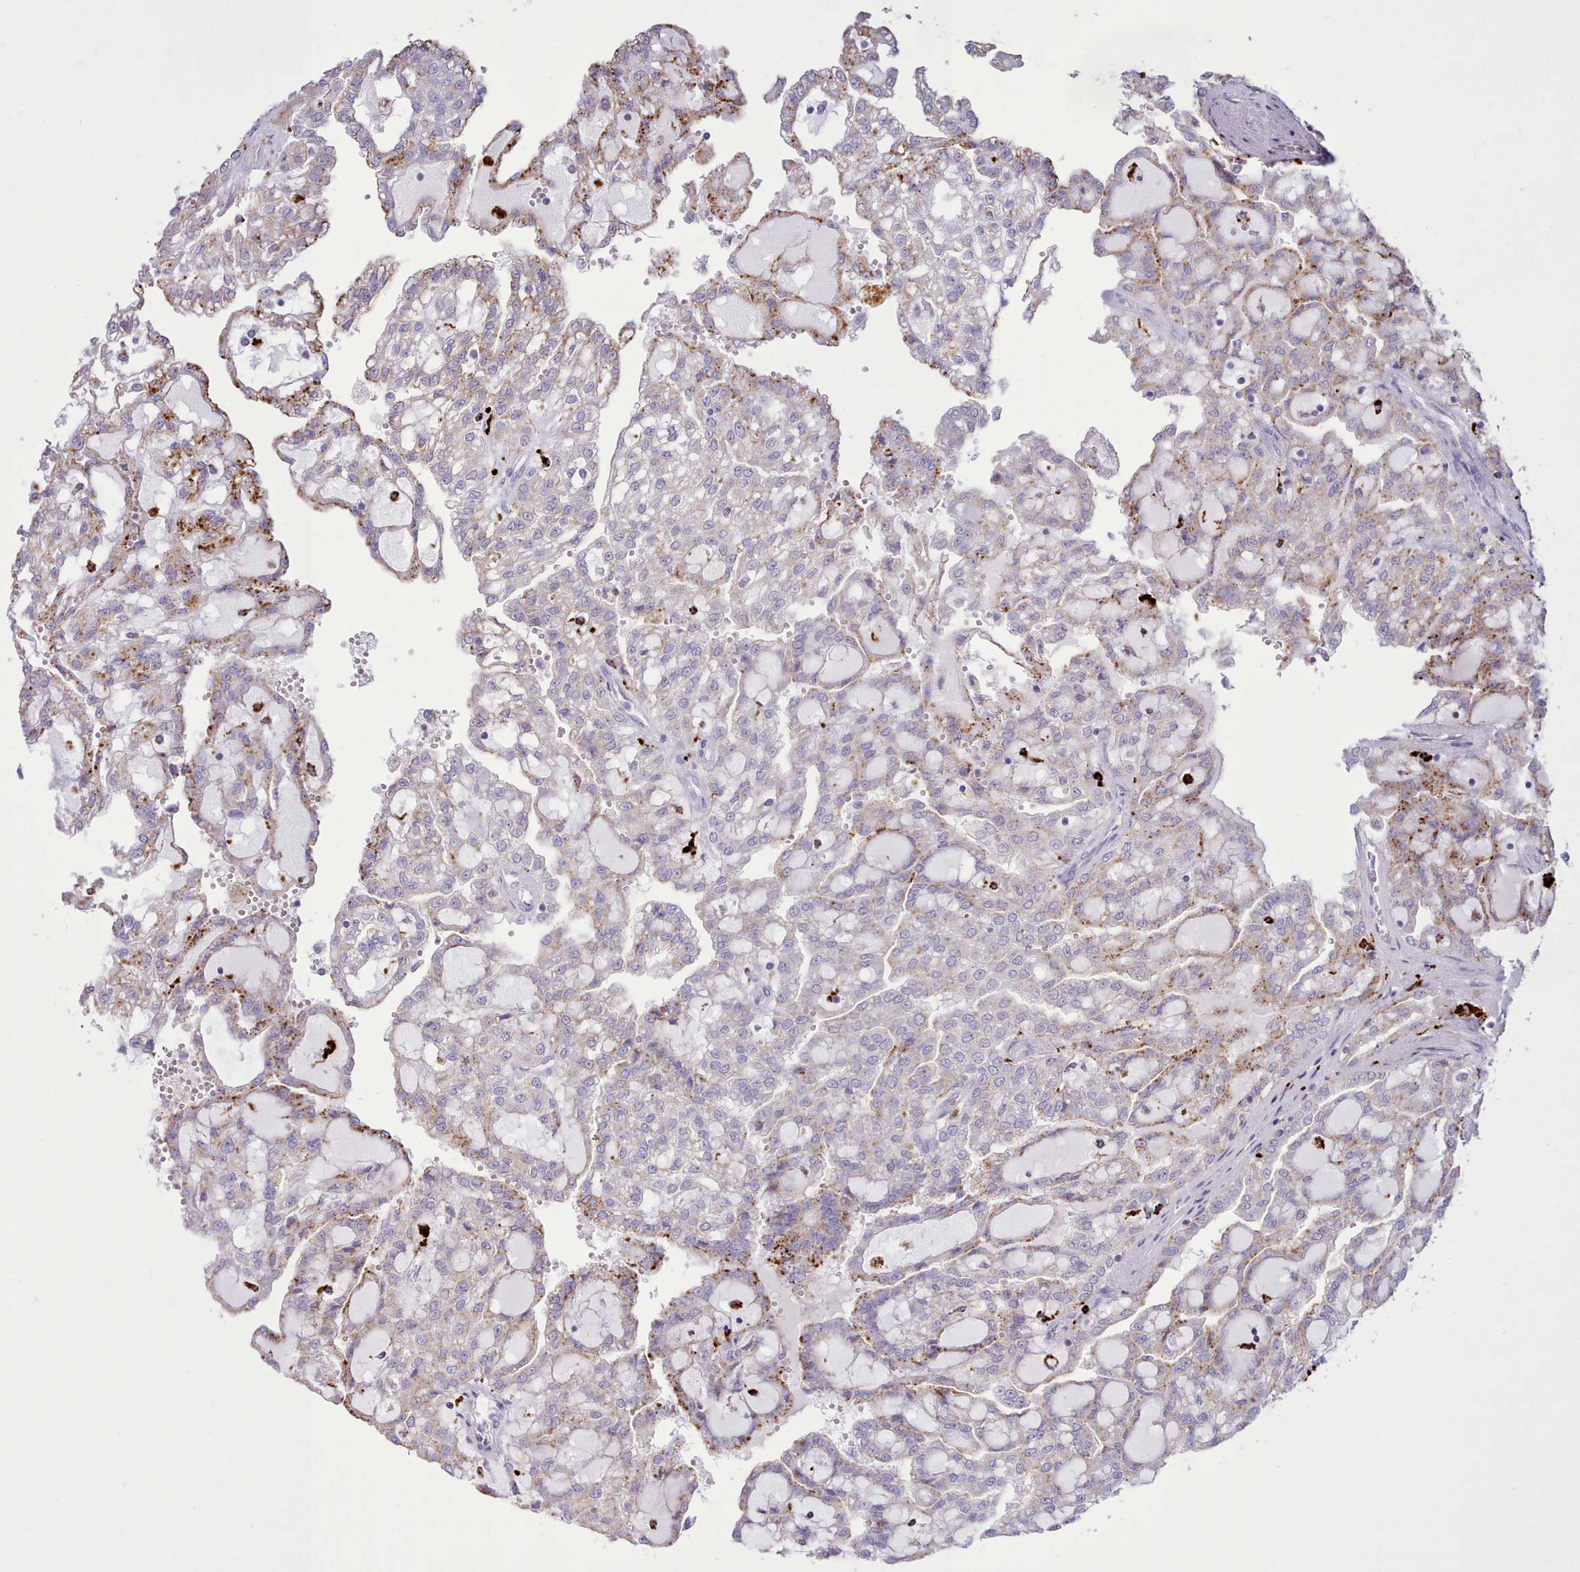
{"staining": {"intensity": "moderate", "quantity": "25%-75%", "location": "cytoplasmic/membranous"}, "tissue": "renal cancer", "cell_type": "Tumor cells", "image_type": "cancer", "snomed": [{"axis": "morphology", "description": "Adenocarcinoma, NOS"}, {"axis": "topography", "description": "Kidney"}], "caption": "Immunohistochemistry (IHC) of renal adenocarcinoma shows medium levels of moderate cytoplasmic/membranous positivity in about 25%-75% of tumor cells.", "gene": "SRD5A1", "patient": {"sex": "male", "age": 63}}